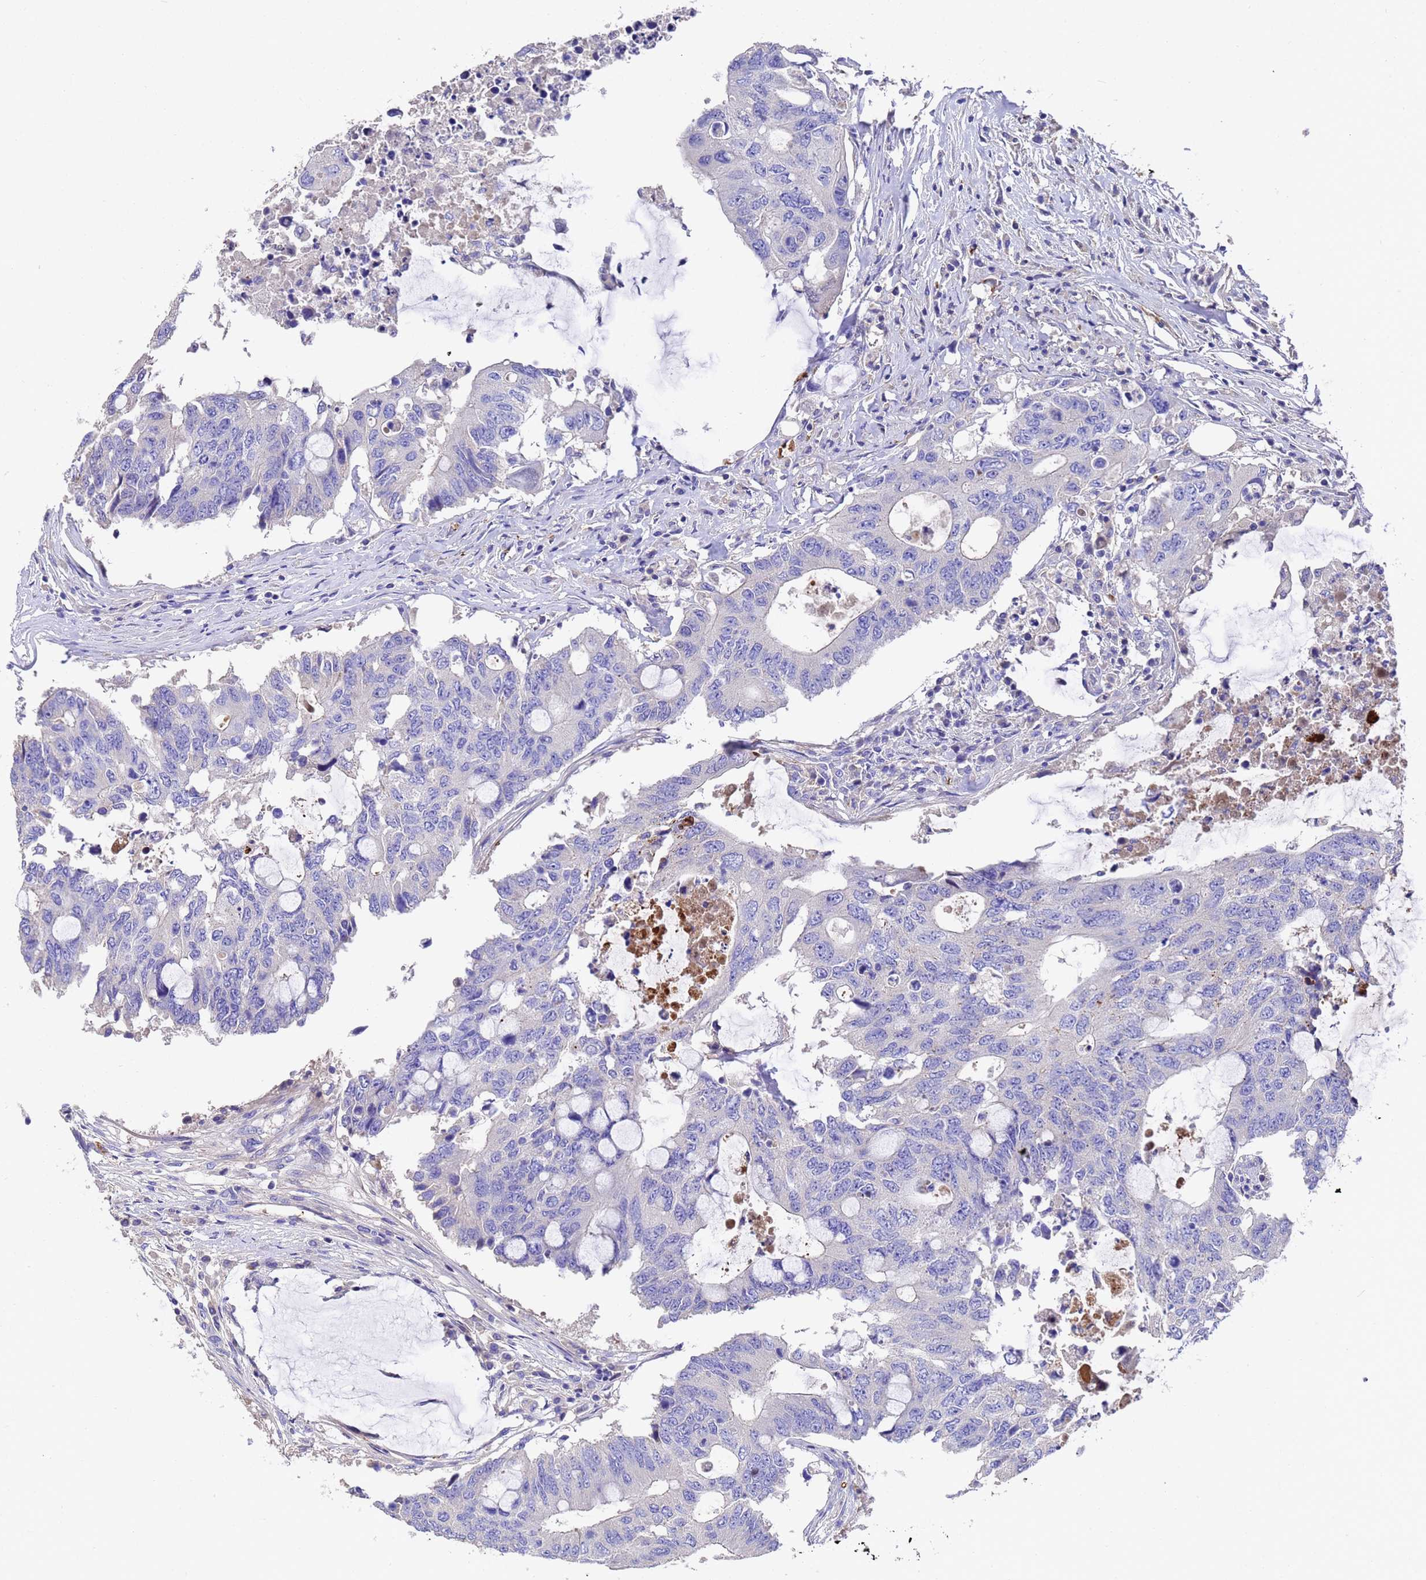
{"staining": {"intensity": "negative", "quantity": "none", "location": "none"}, "tissue": "colorectal cancer", "cell_type": "Tumor cells", "image_type": "cancer", "snomed": [{"axis": "morphology", "description": "Adenocarcinoma, NOS"}, {"axis": "topography", "description": "Colon"}], "caption": "Tumor cells are negative for brown protein staining in colorectal adenocarcinoma.", "gene": "ELP6", "patient": {"sex": "male", "age": 71}}